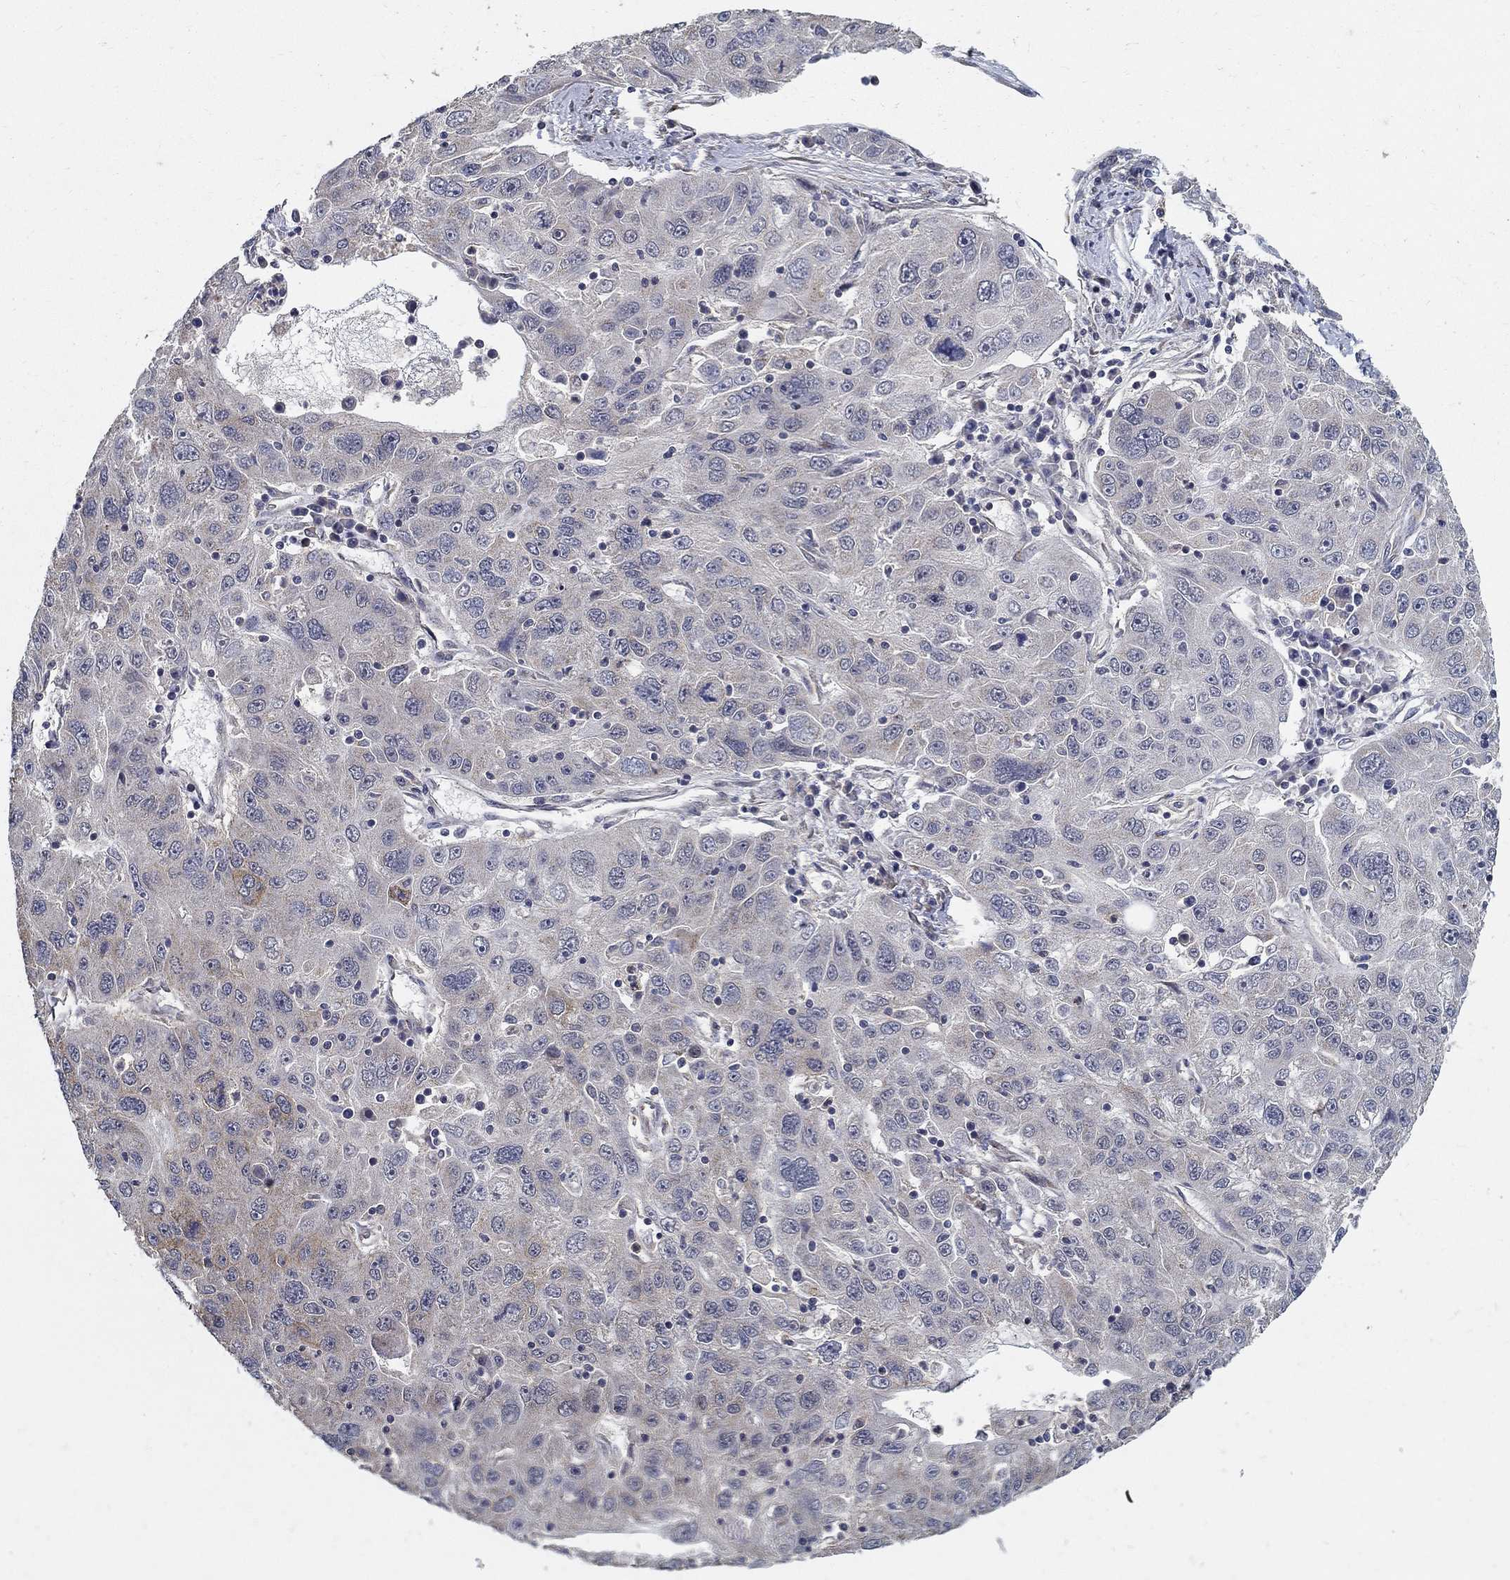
{"staining": {"intensity": "weak", "quantity": "<25%", "location": "cytoplasmic/membranous"}, "tissue": "stomach cancer", "cell_type": "Tumor cells", "image_type": "cancer", "snomed": [{"axis": "morphology", "description": "Adenocarcinoma, NOS"}, {"axis": "topography", "description": "Stomach"}], "caption": "This is a histopathology image of immunohistochemistry staining of adenocarcinoma (stomach), which shows no staining in tumor cells.", "gene": "ZNF594", "patient": {"sex": "male", "age": 56}}